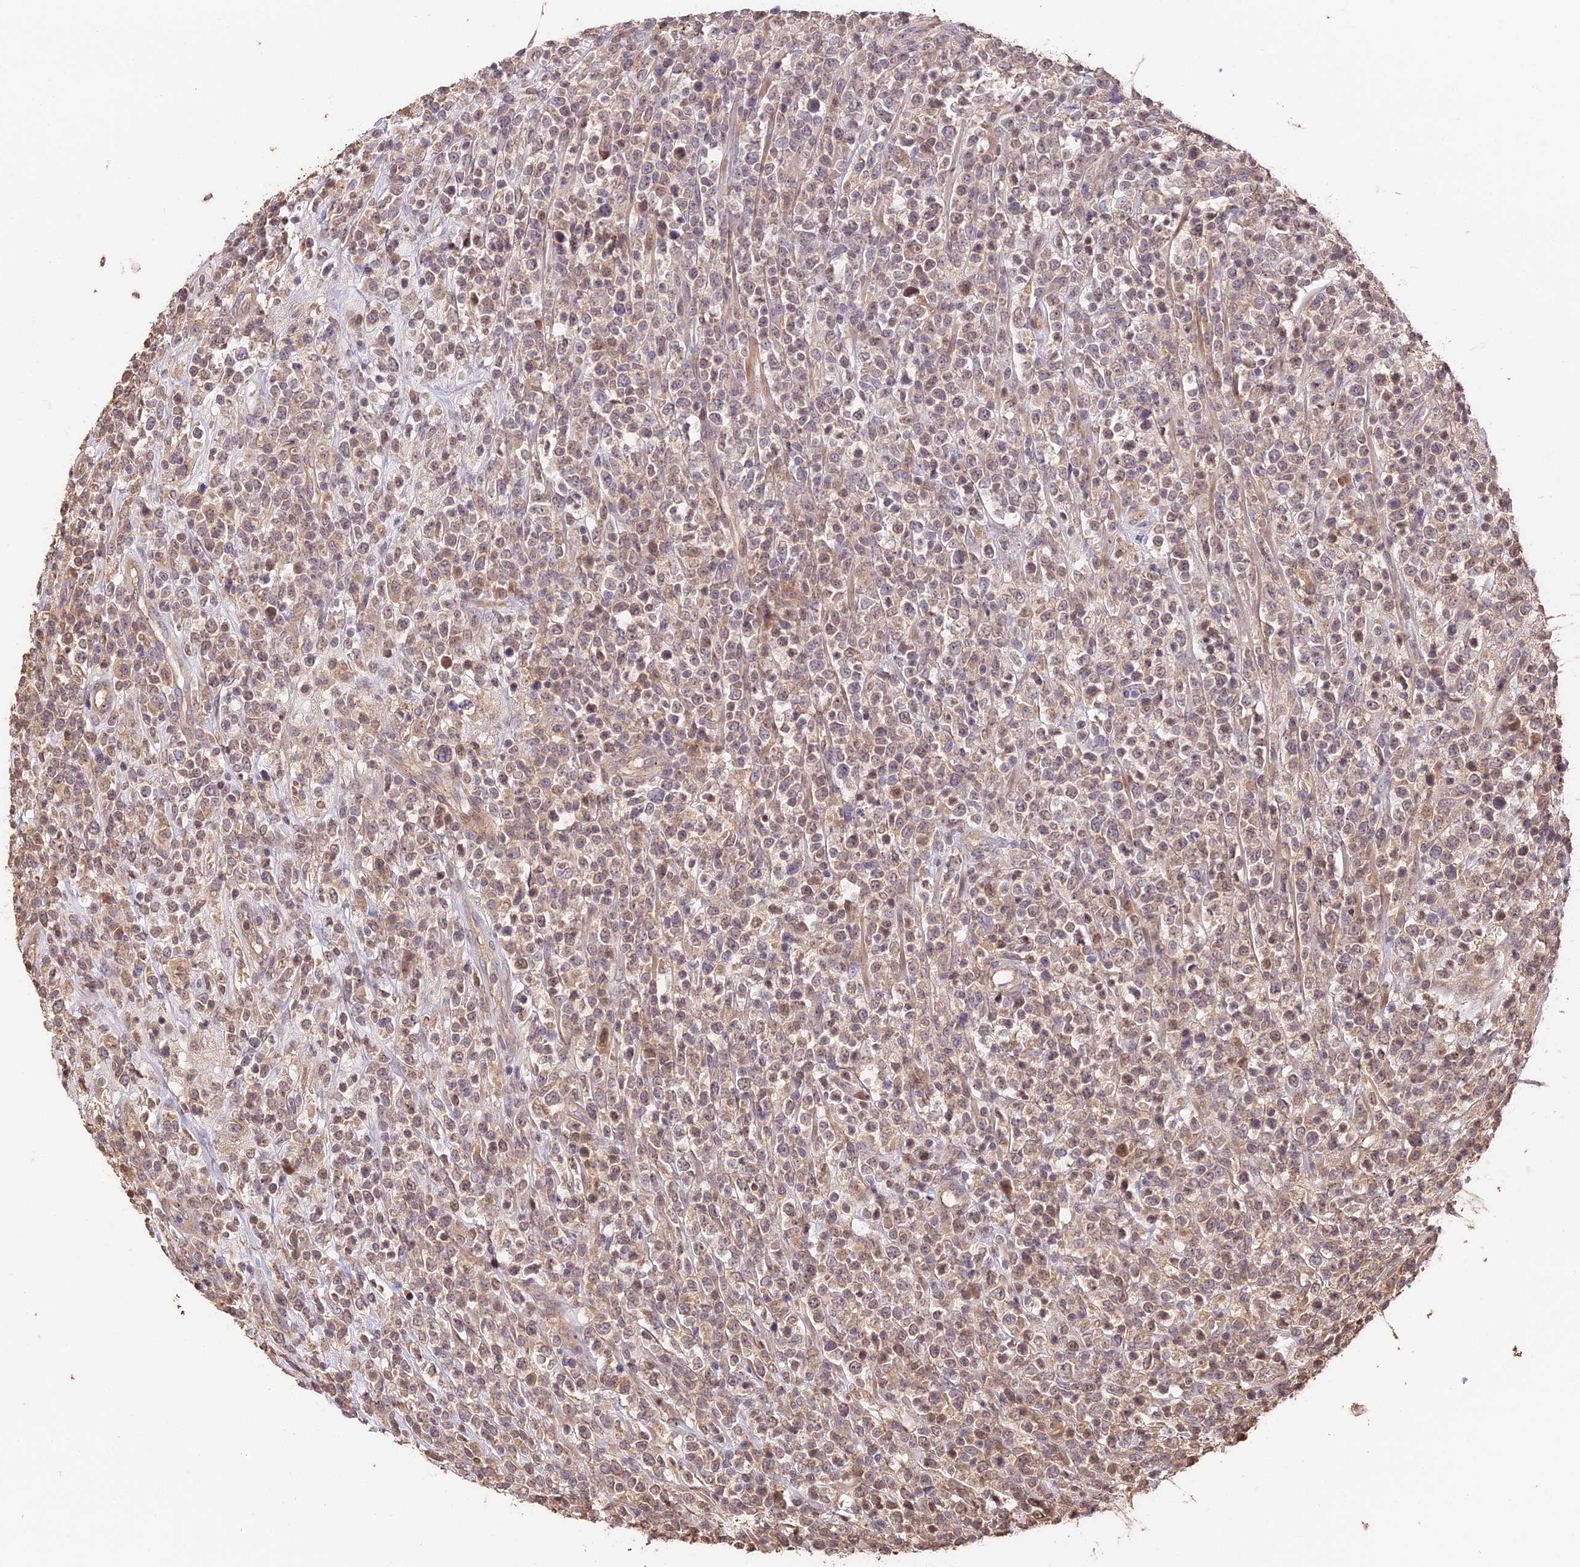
{"staining": {"intensity": "weak", "quantity": "25%-75%", "location": "cytoplasmic/membranous,nuclear"}, "tissue": "lymphoma", "cell_type": "Tumor cells", "image_type": "cancer", "snomed": [{"axis": "morphology", "description": "Malignant lymphoma, non-Hodgkin's type, High grade"}, {"axis": "topography", "description": "Colon"}], "caption": "A histopathology image showing weak cytoplasmic/membranous and nuclear positivity in about 25%-75% of tumor cells in high-grade malignant lymphoma, non-Hodgkin's type, as visualized by brown immunohistochemical staining.", "gene": "PPP1R37", "patient": {"sex": "female", "age": 53}}